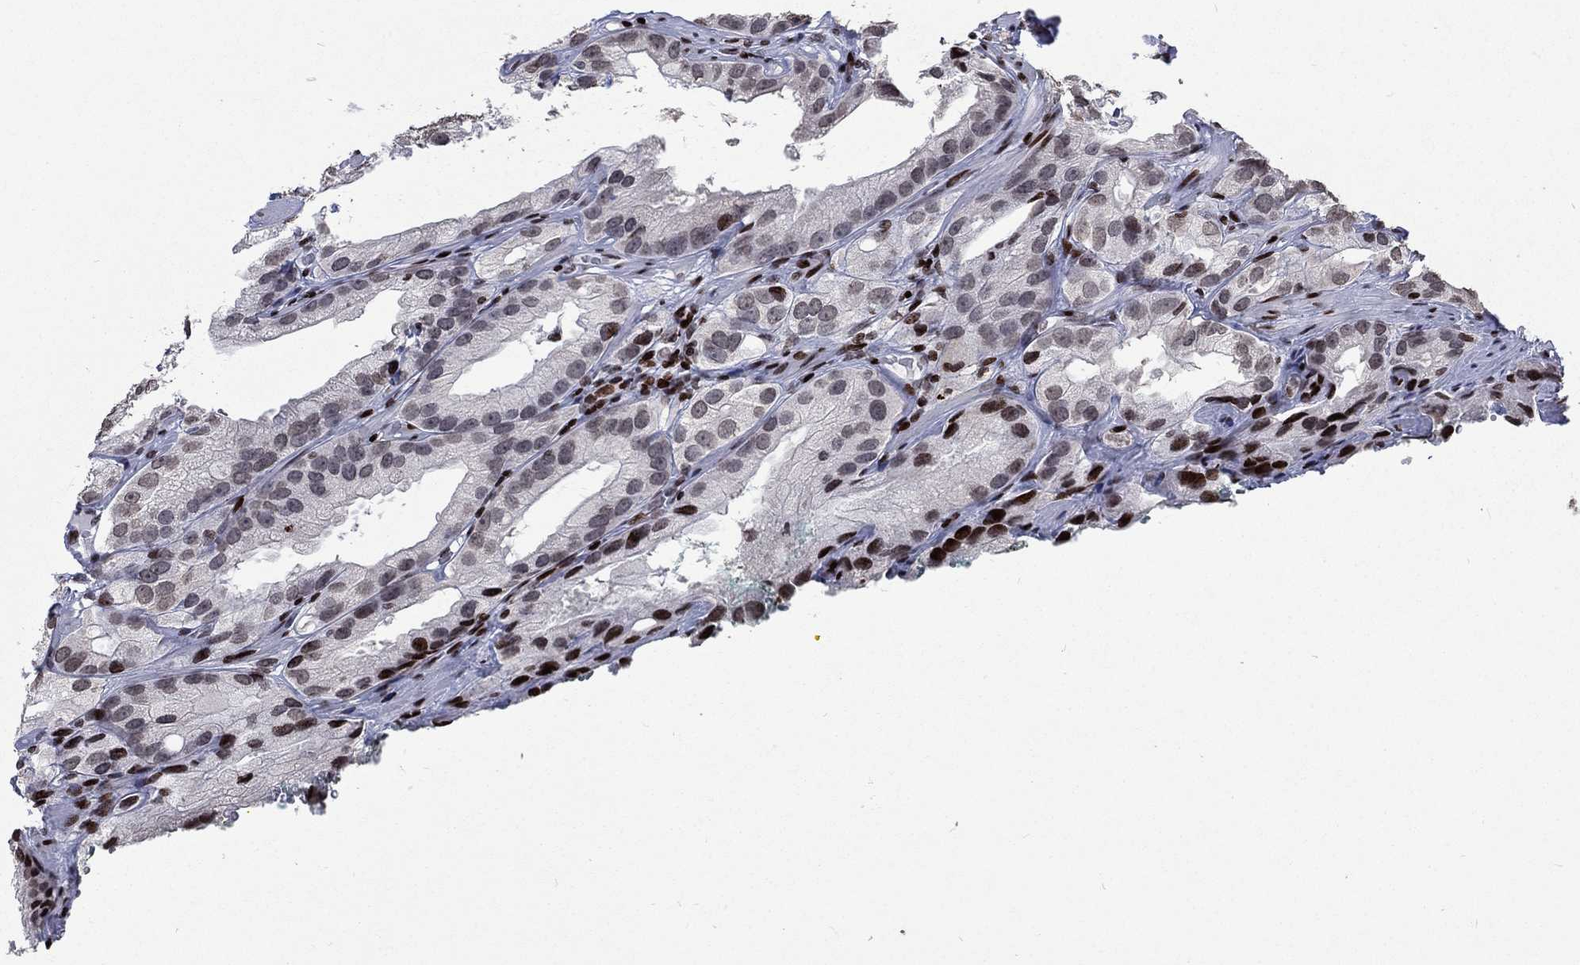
{"staining": {"intensity": "strong", "quantity": "<25%", "location": "nuclear"}, "tissue": "prostate cancer", "cell_type": "Tumor cells", "image_type": "cancer", "snomed": [{"axis": "morphology", "description": "Adenocarcinoma, High grade"}, {"axis": "topography", "description": "Prostate and seminal vesicle, NOS"}], "caption": "Brown immunohistochemical staining in human prostate cancer shows strong nuclear expression in approximately <25% of tumor cells.", "gene": "SRSF3", "patient": {"sex": "male", "age": 62}}